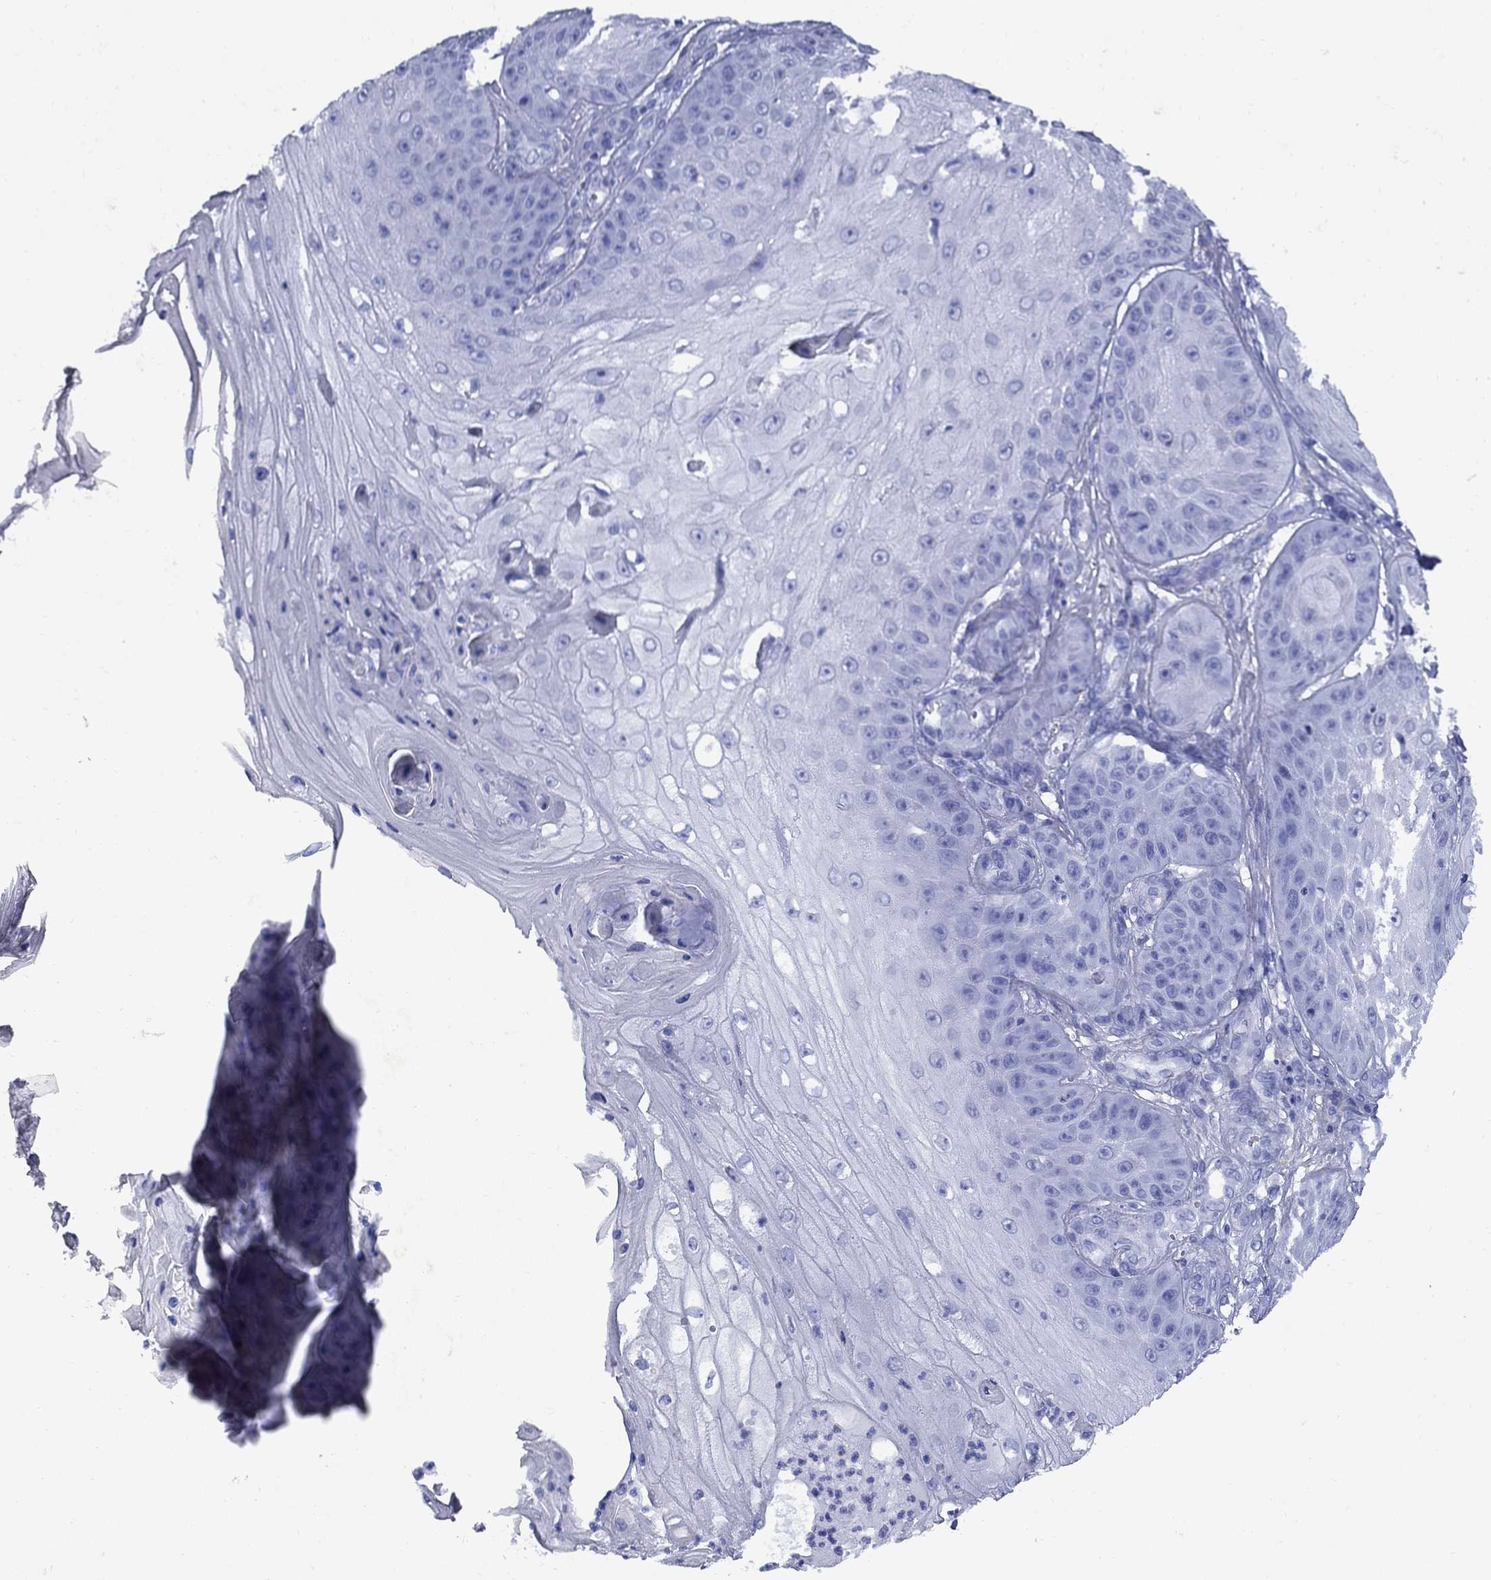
{"staining": {"intensity": "negative", "quantity": "none", "location": "none"}, "tissue": "skin cancer", "cell_type": "Tumor cells", "image_type": "cancer", "snomed": [{"axis": "morphology", "description": "Squamous cell carcinoma, NOS"}, {"axis": "topography", "description": "Skin"}], "caption": "A high-resolution image shows IHC staining of skin squamous cell carcinoma, which displays no significant positivity in tumor cells.", "gene": "CD1A", "patient": {"sex": "male", "age": 70}}